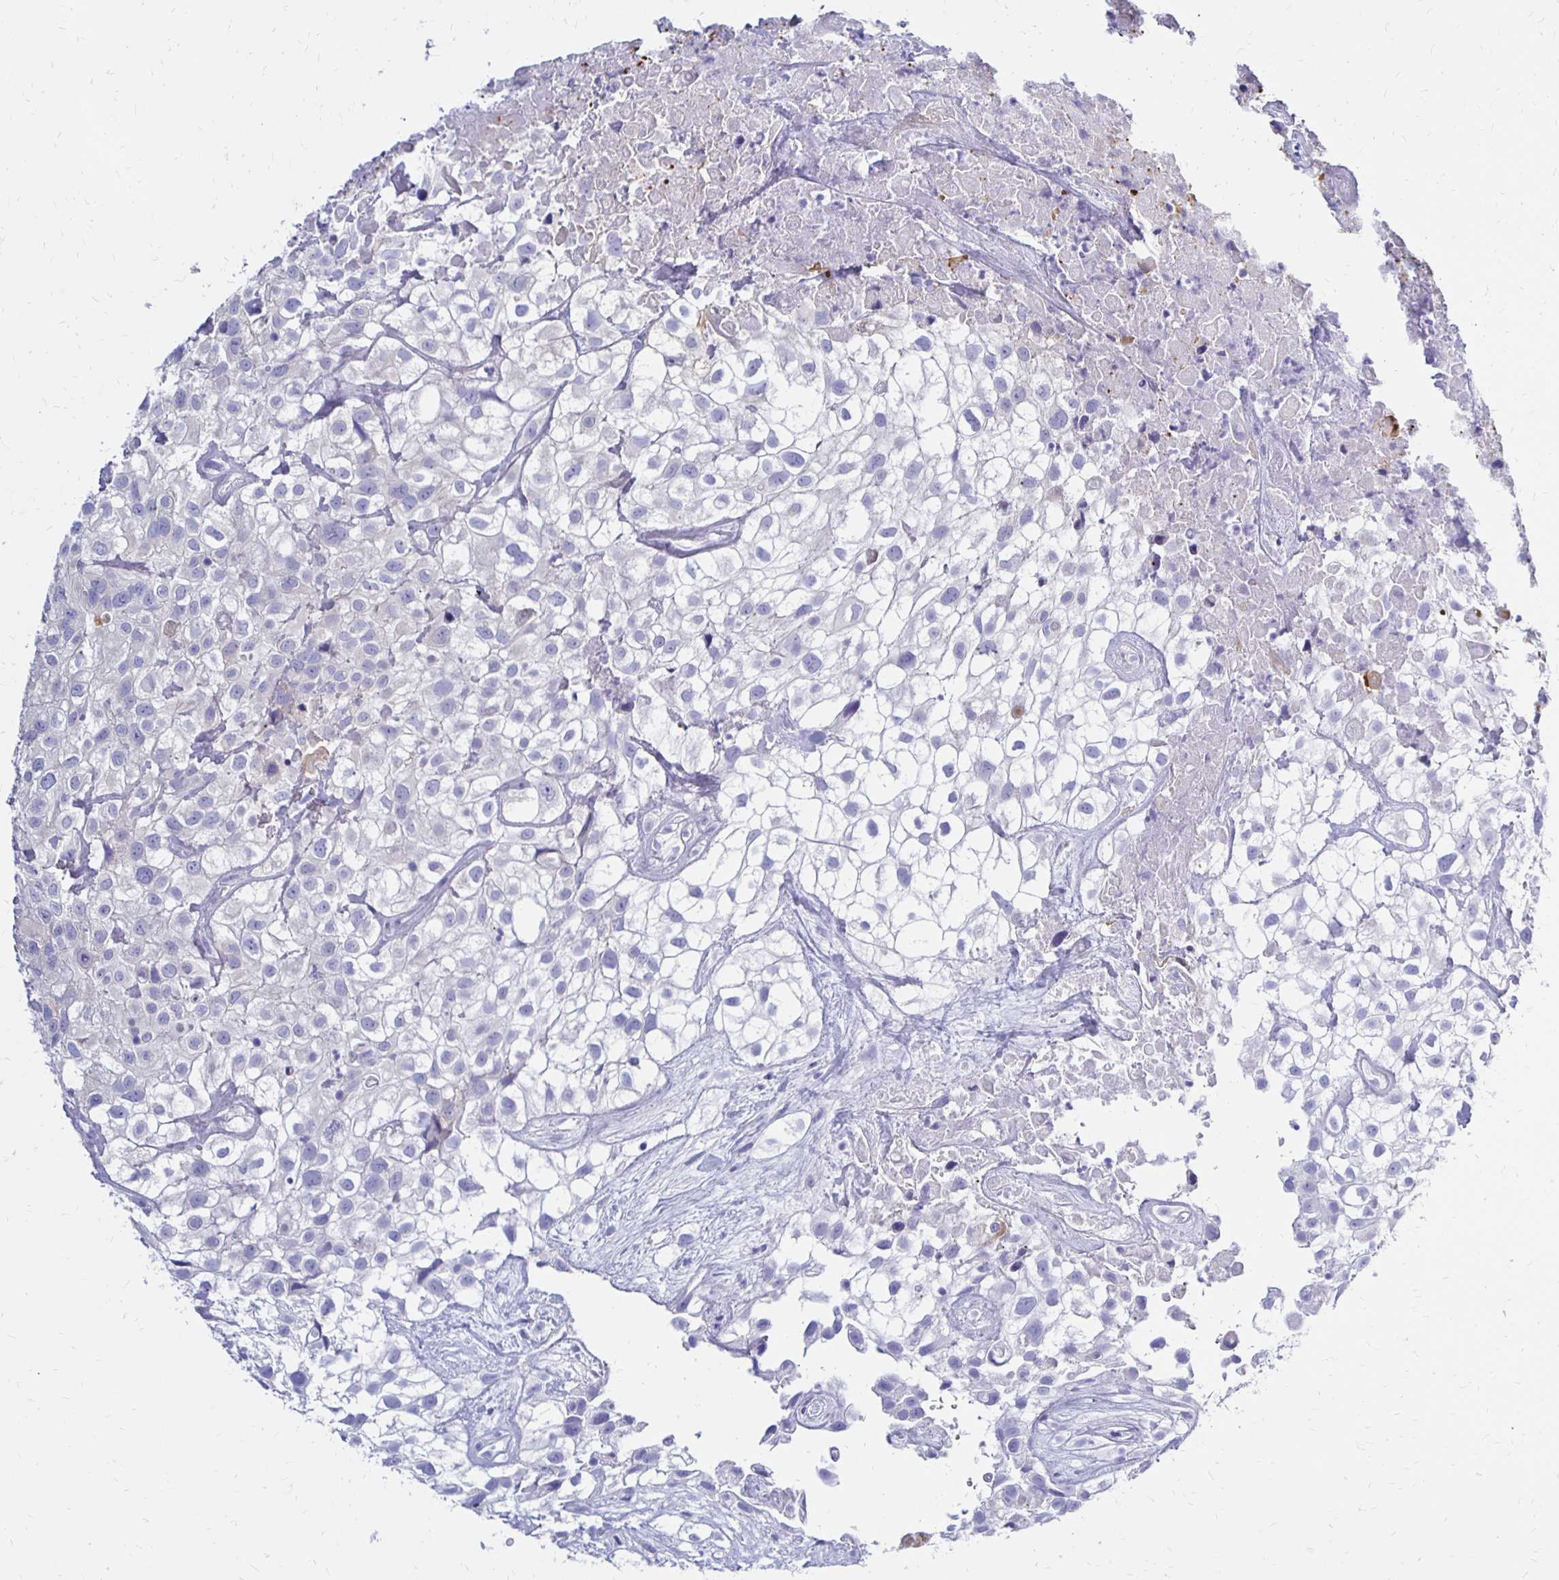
{"staining": {"intensity": "negative", "quantity": "none", "location": "none"}, "tissue": "urothelial cancer", "cell_type": "Tumor cells", "image_type": "cancer", "snomed": [{"axis": "morphology", "description": "Urothelial carcinoma, High grade"}, {"axis": "topography", "description": "Urinary bladder"}], "caption": "DAB (3,3'-diaminobenzidine) immunohistochemical staining of human high-grade urothelial carcinoma reveals no significant expression in tumor cells. Nuclei are stained in blue.", "gene": "FNTB", "patient": {"sex": "male", "age": 56}}